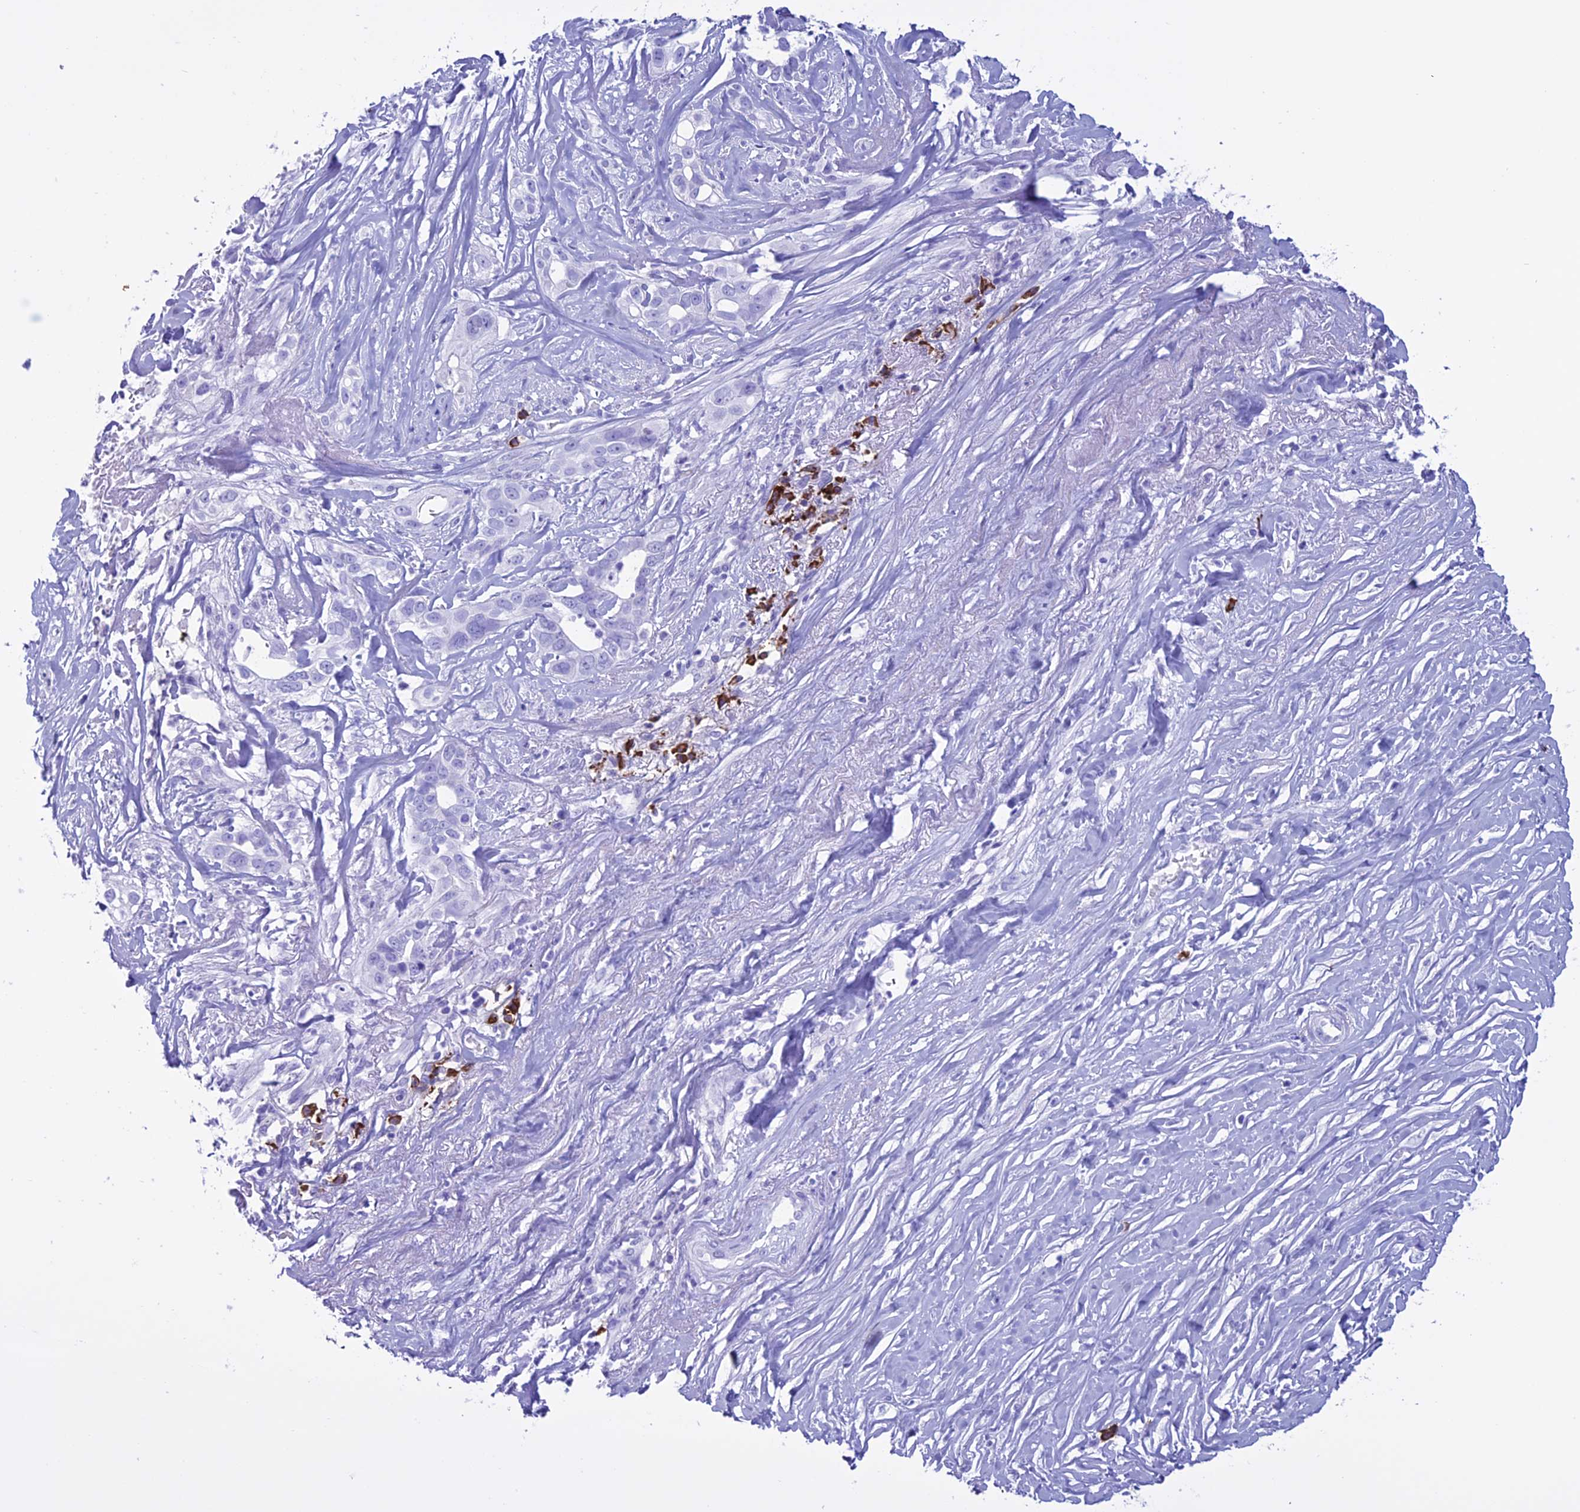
{"staining": {"intensity": "negative", "quantity": "none", "location": "none"}, "tissue": "liver cancer", "cell_type": "Tumor cells", "image_type": "cancer", "snomed": [{"axis": "morphology", "description": "Cholangiocarcinoma"}, {"axis": "topography", "description": "Liver"}], "caption": "IHC micrograph of neoplastic tissue: human liver cancer stained with DAB (3,3'-diaminobenzidine) exhibits no significant protein positivity in tumor cells.", "gene": "MZB1", "patient": {"sex": "female", "age": 79}}